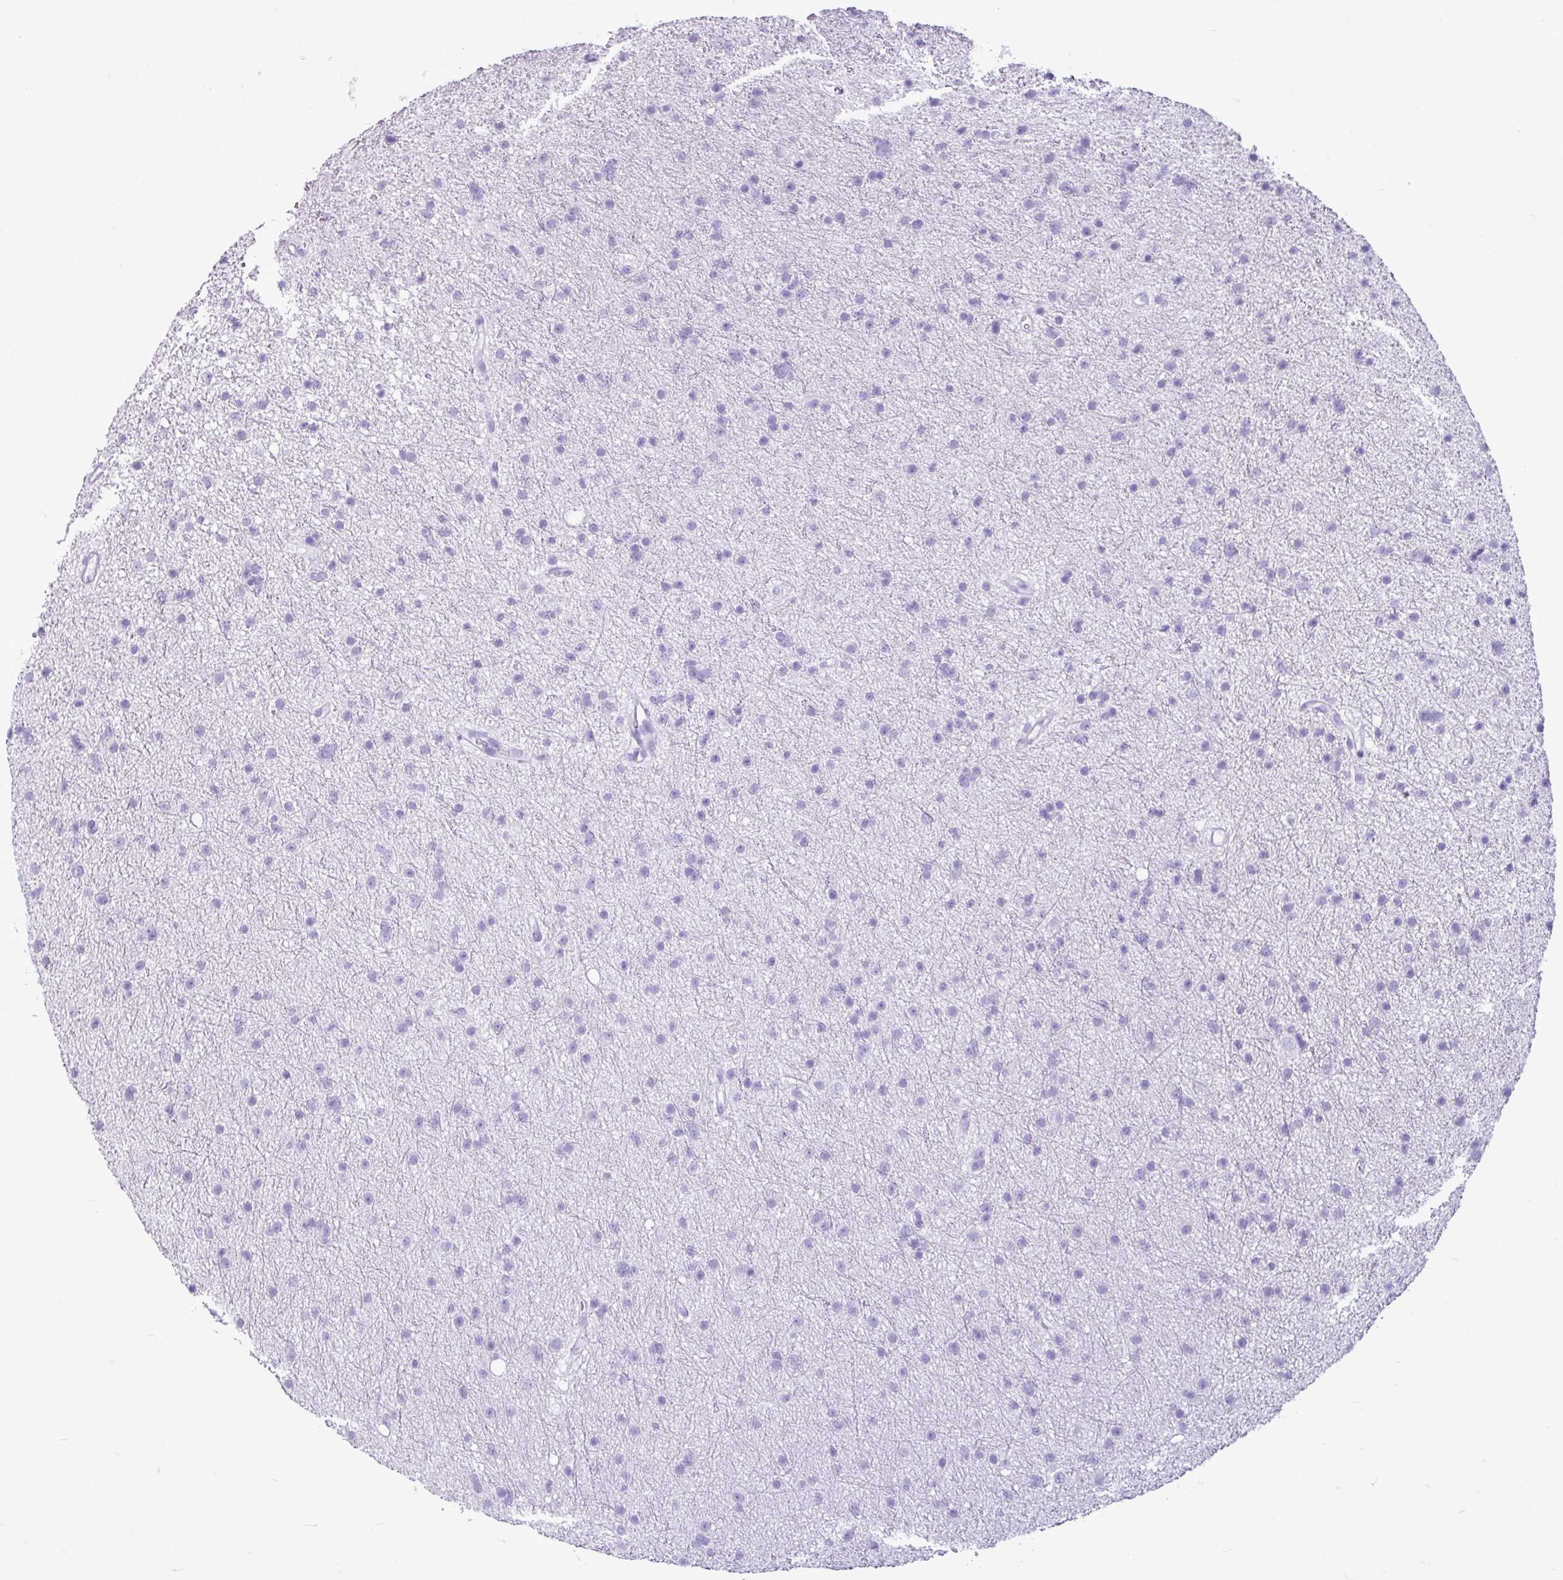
{"staining": {"intensity": "negative", "quantity": "none", "location": "none"}, "tissue": "glioma", "cell_type": "Tumor cells", "image_type": "cancer", "snomed": [{"axis": "morphology", "description": "Glioma, malignant, Low grade"}, {"axis": "topography", "description": "Cerebral cortex"}], "caption": "Immunohistochemistry photomicrograph of neoplastic tissue: malignant glioma (low-grade) stained with DAB (3,3'-diaminobenzidine) shows no significant protein staining in tumor cells.", "gene": "AMY1B", "patient": {"sex": "female", "age": 39}}